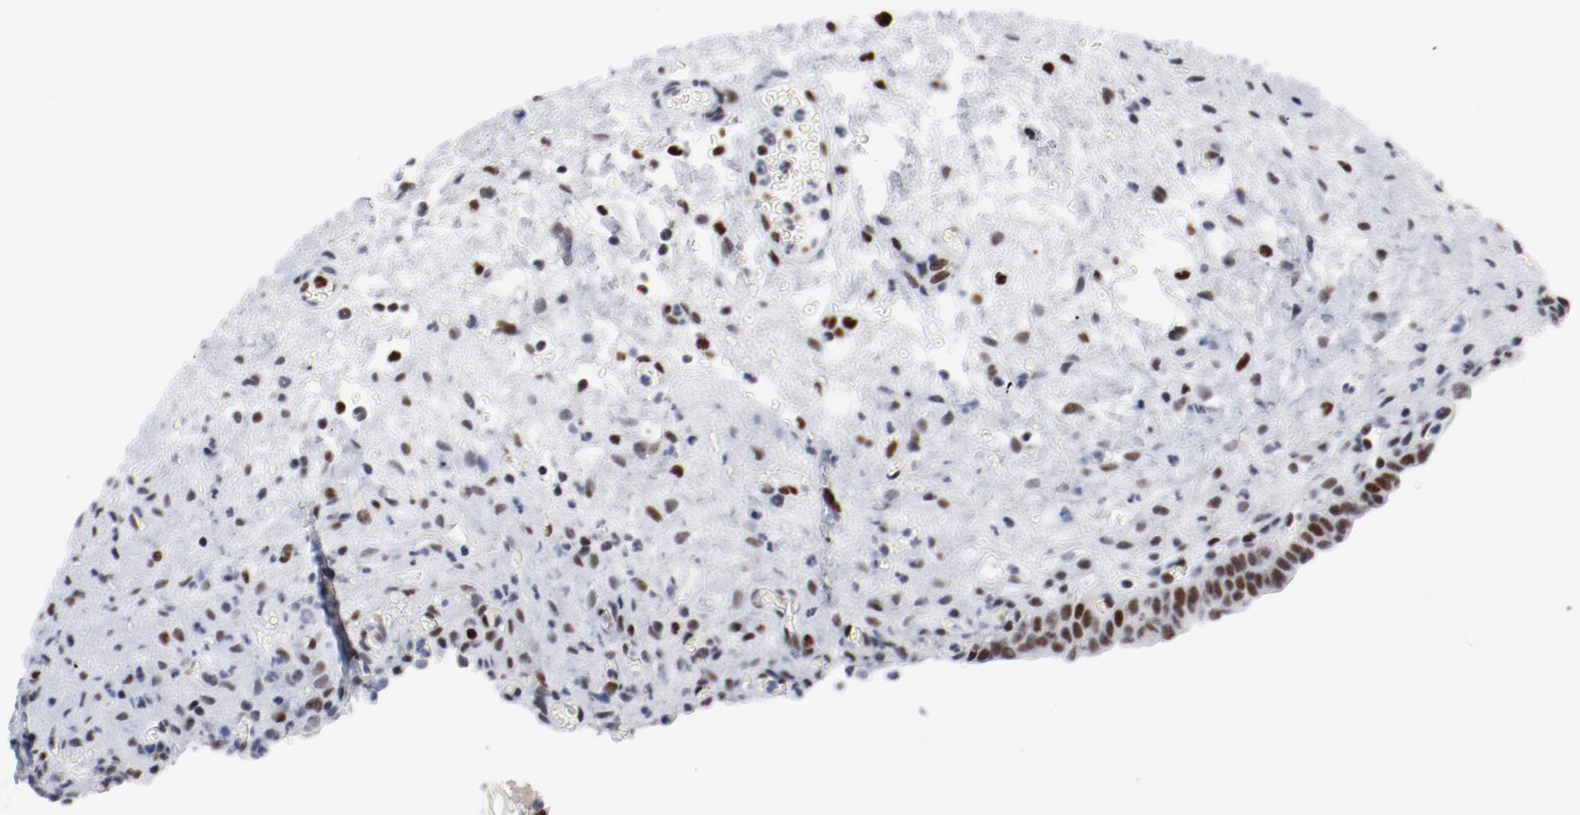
{"staining": {"intensity": "strong", "quantity": ">75%", "location": "nuclear"}, "tissue": "urinary bladder", "cell_type": "Urothelial cells", "image_type": "normal", "snomed": [{"axis": "morphology", "description": "Normal tissue, NOS"}, {"axis": "morphology", "description": "Dysplasia, NOS"}, {"axis": "topography", "description": "Urinary bladder"}], "caption": "About >75% of urothelial cells in benign urinary bladder exhibit strong nuclear protein expression as visualized by brown immunohistochemical staining.", "gene": "POLD1", "patient": {"sex": "male", "age": 35}}